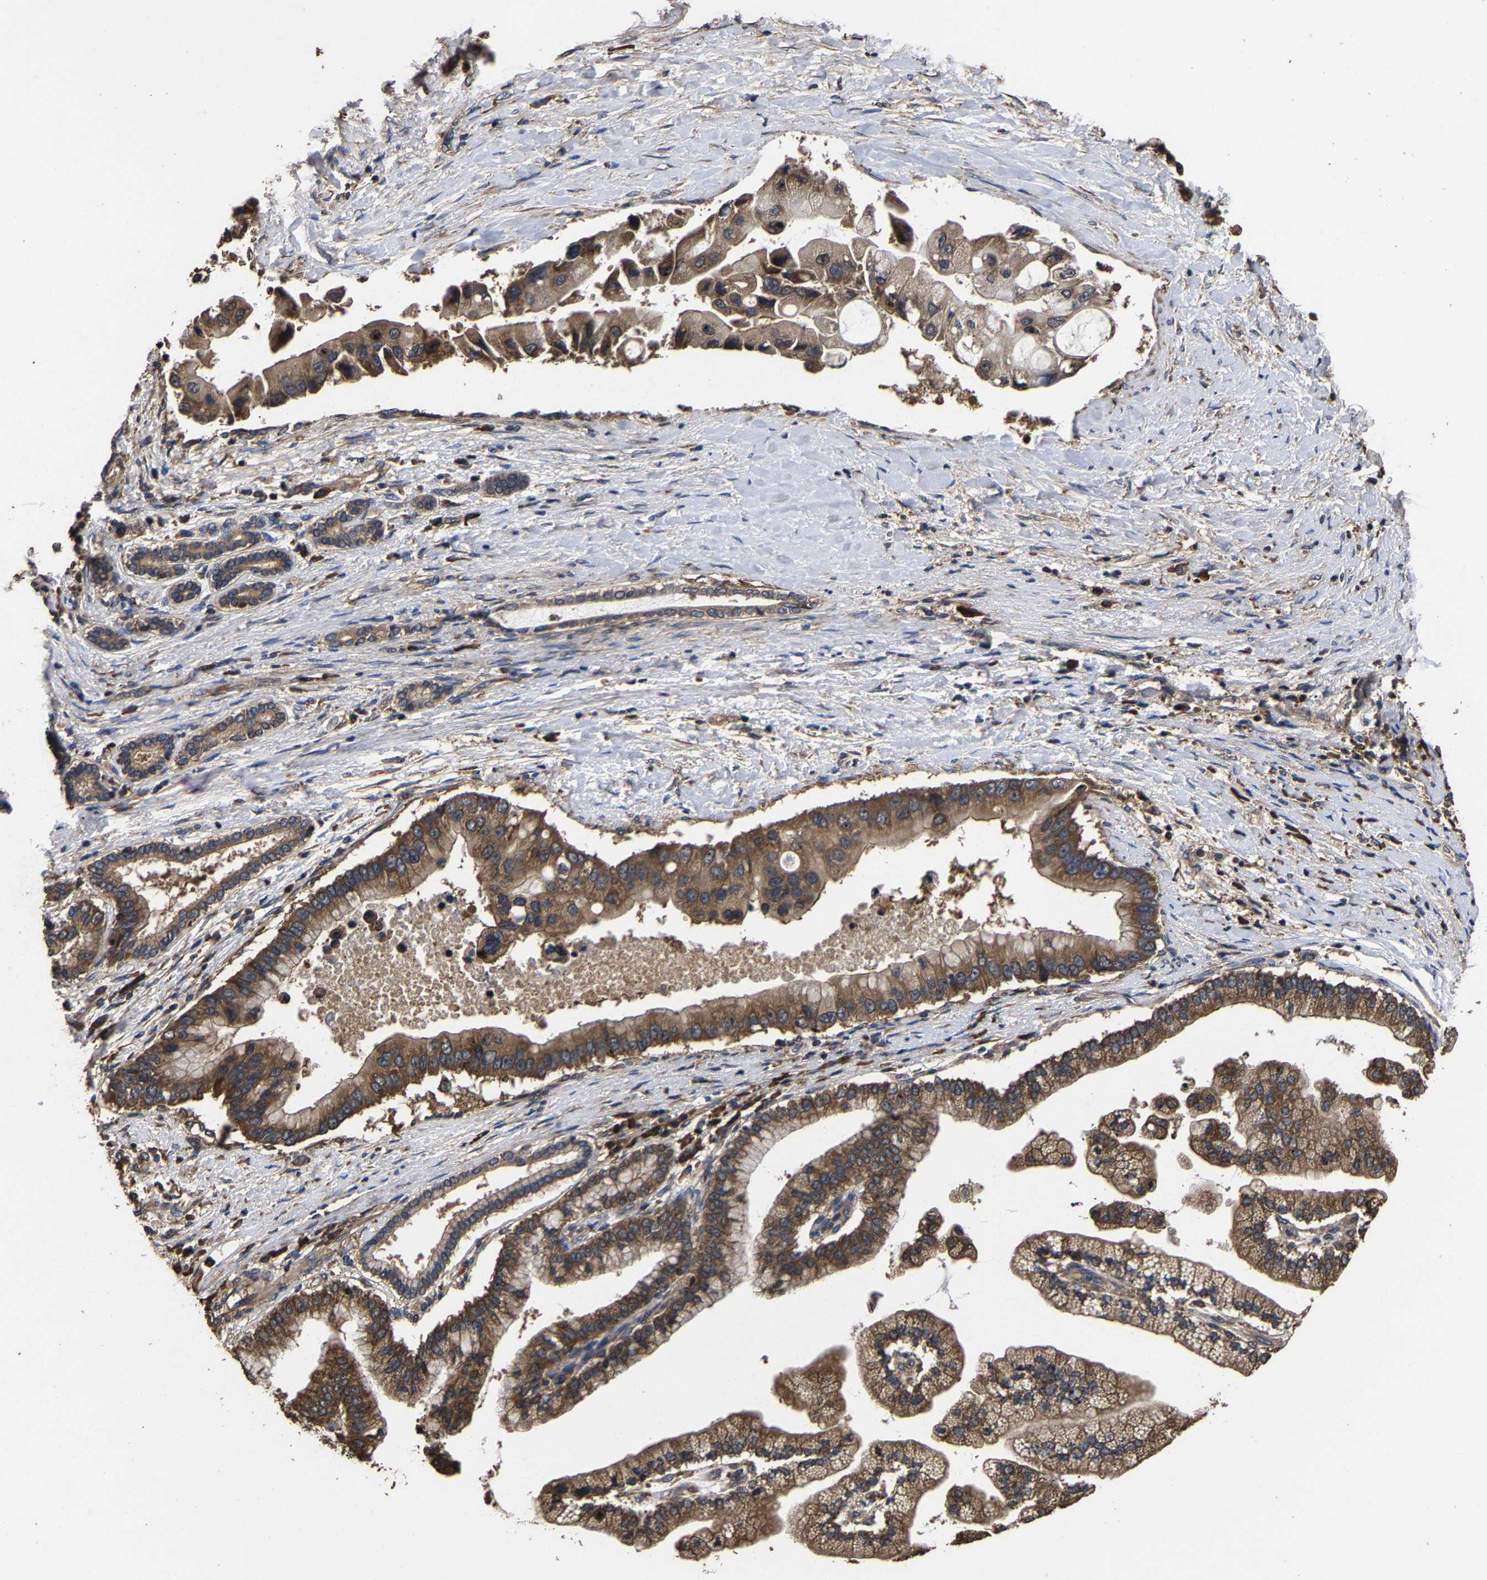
{"staining": {"intensity": "moderate", "quantity": ">75%", "location": "cytoplasmic/membranous"}, "tissue": "liver cancer", "cell_type": "Tumor cells", "image_type": "cancer", "snomed": [{"axis": "morphology", "description": "Cholangiocarcinoma"}, {"axis": "topography", "description": "Liver"}], "caption": "High-magnification brightfield microscopy of liver cancer (cholangiocarcinoma) stained with DAB (3,3'-diaminobenzidine) (brown) and counterstained with hematoxylin (blue). tumor cells exhibit moderate cytoplasmic/membranous positivity is seen in approximately>75% of cells. The staining is performed using DAB (3,3'-diaminobenzidine) brown chromogen to label protein expression. The nuclei are counter-stained blue using hematoxylin.", "gene": "ITCH", "patient": {"sex": "male", "age": 50}}